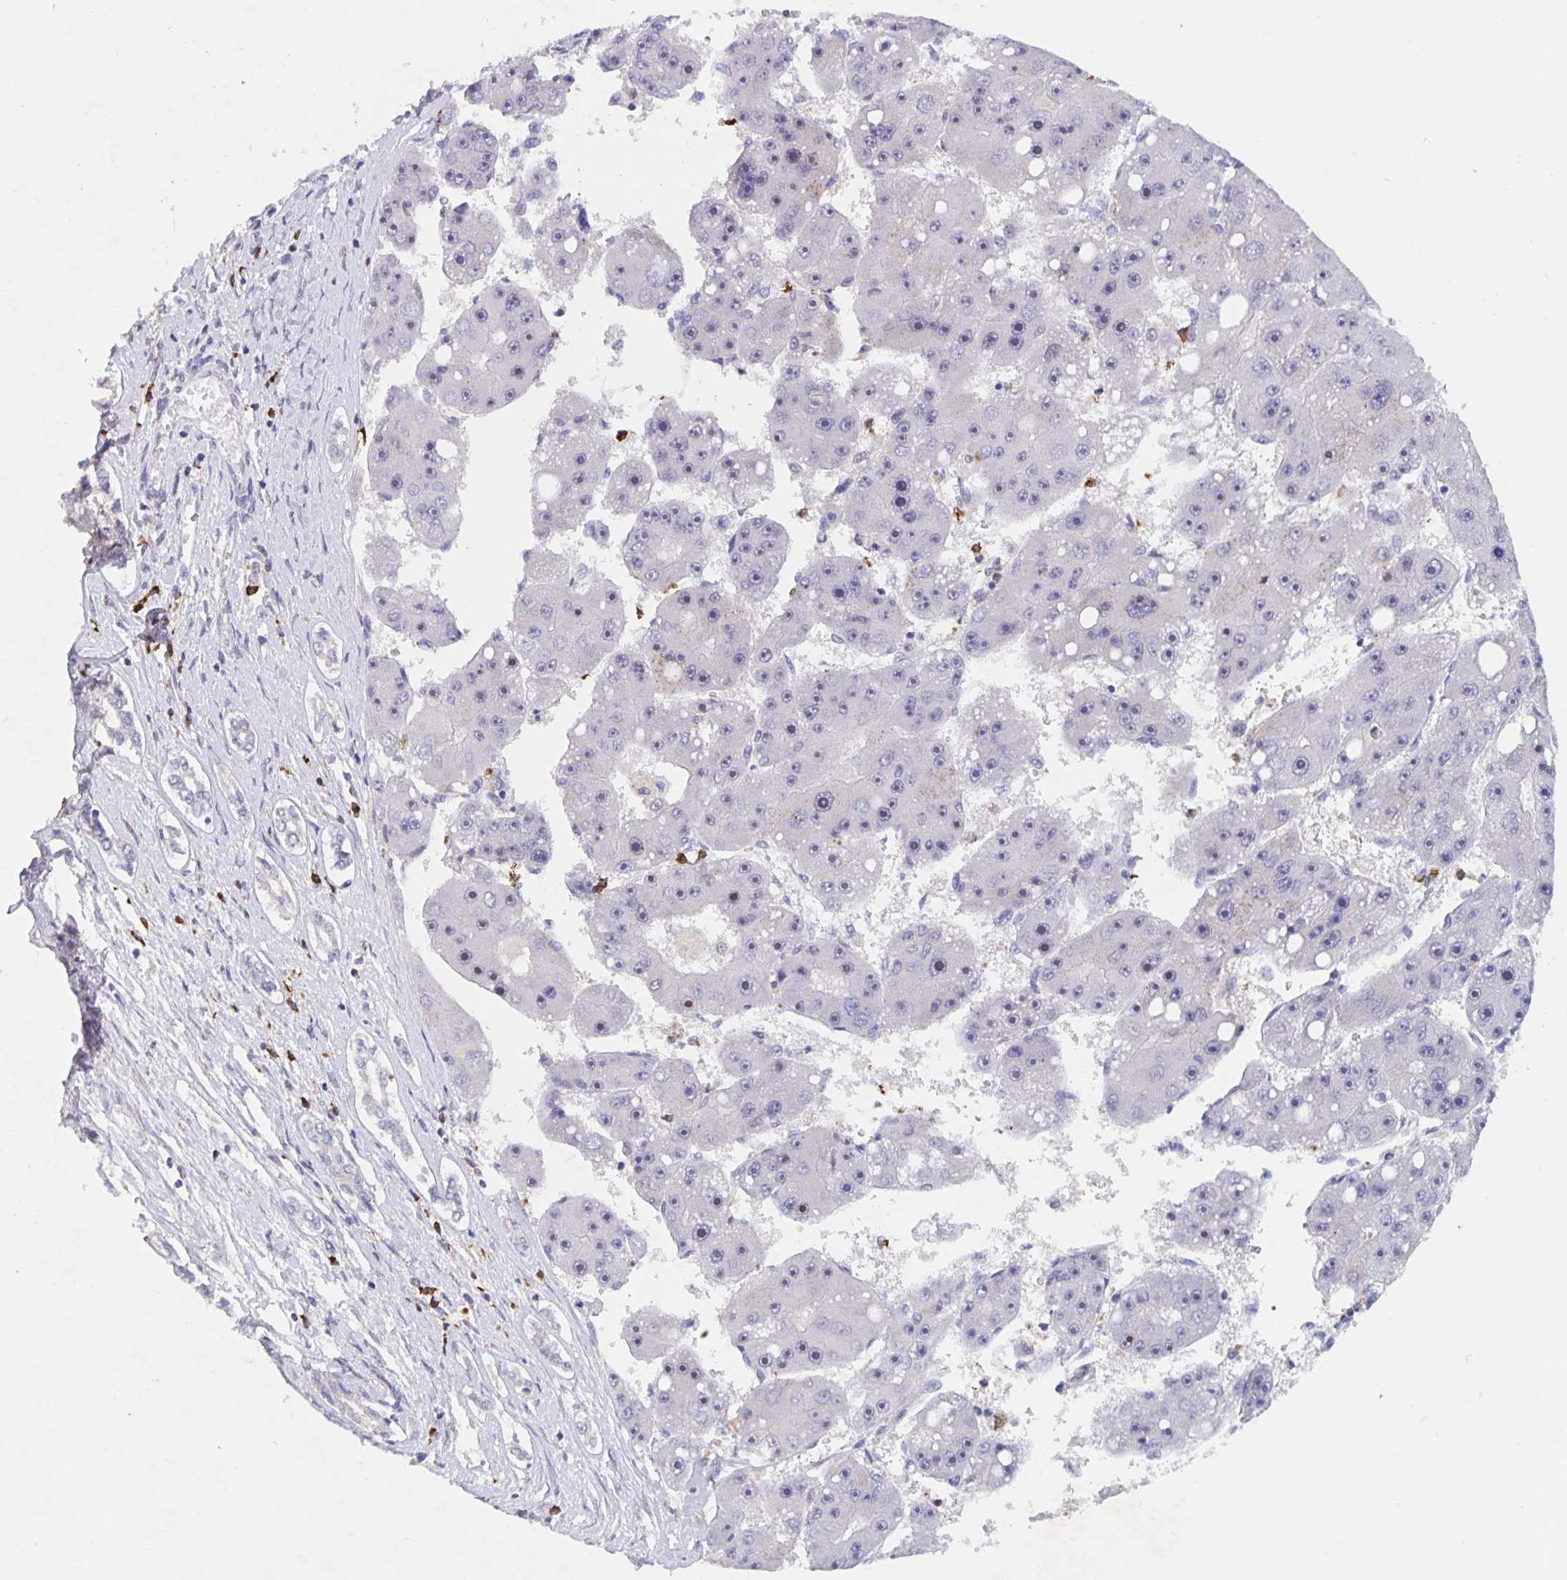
{"staining": {"intensity": "moderate", "quantity": "<25%", "location": "nuclear"}, "tissue": "liver cancer", "cell_type": "Tumor cells", "image_type": "cancer", "snomed": [{"axis": "morphology", "description": "Carcinoma, Hepatocellular, NOS"}, {"axis": "topography", "description": "Liver"}], "caption": "Immunohistochemistry micrograph of neoplastic tissue: hepatocellular carcinoma (liver) stained using IHC displays low levels of moderate protein expression localized specifically in the nuclear of tumor cells, appearing as a nuclear brown color.", "gene": "CDC42BPG", "patient": {"sex": "female", "age": 61}}